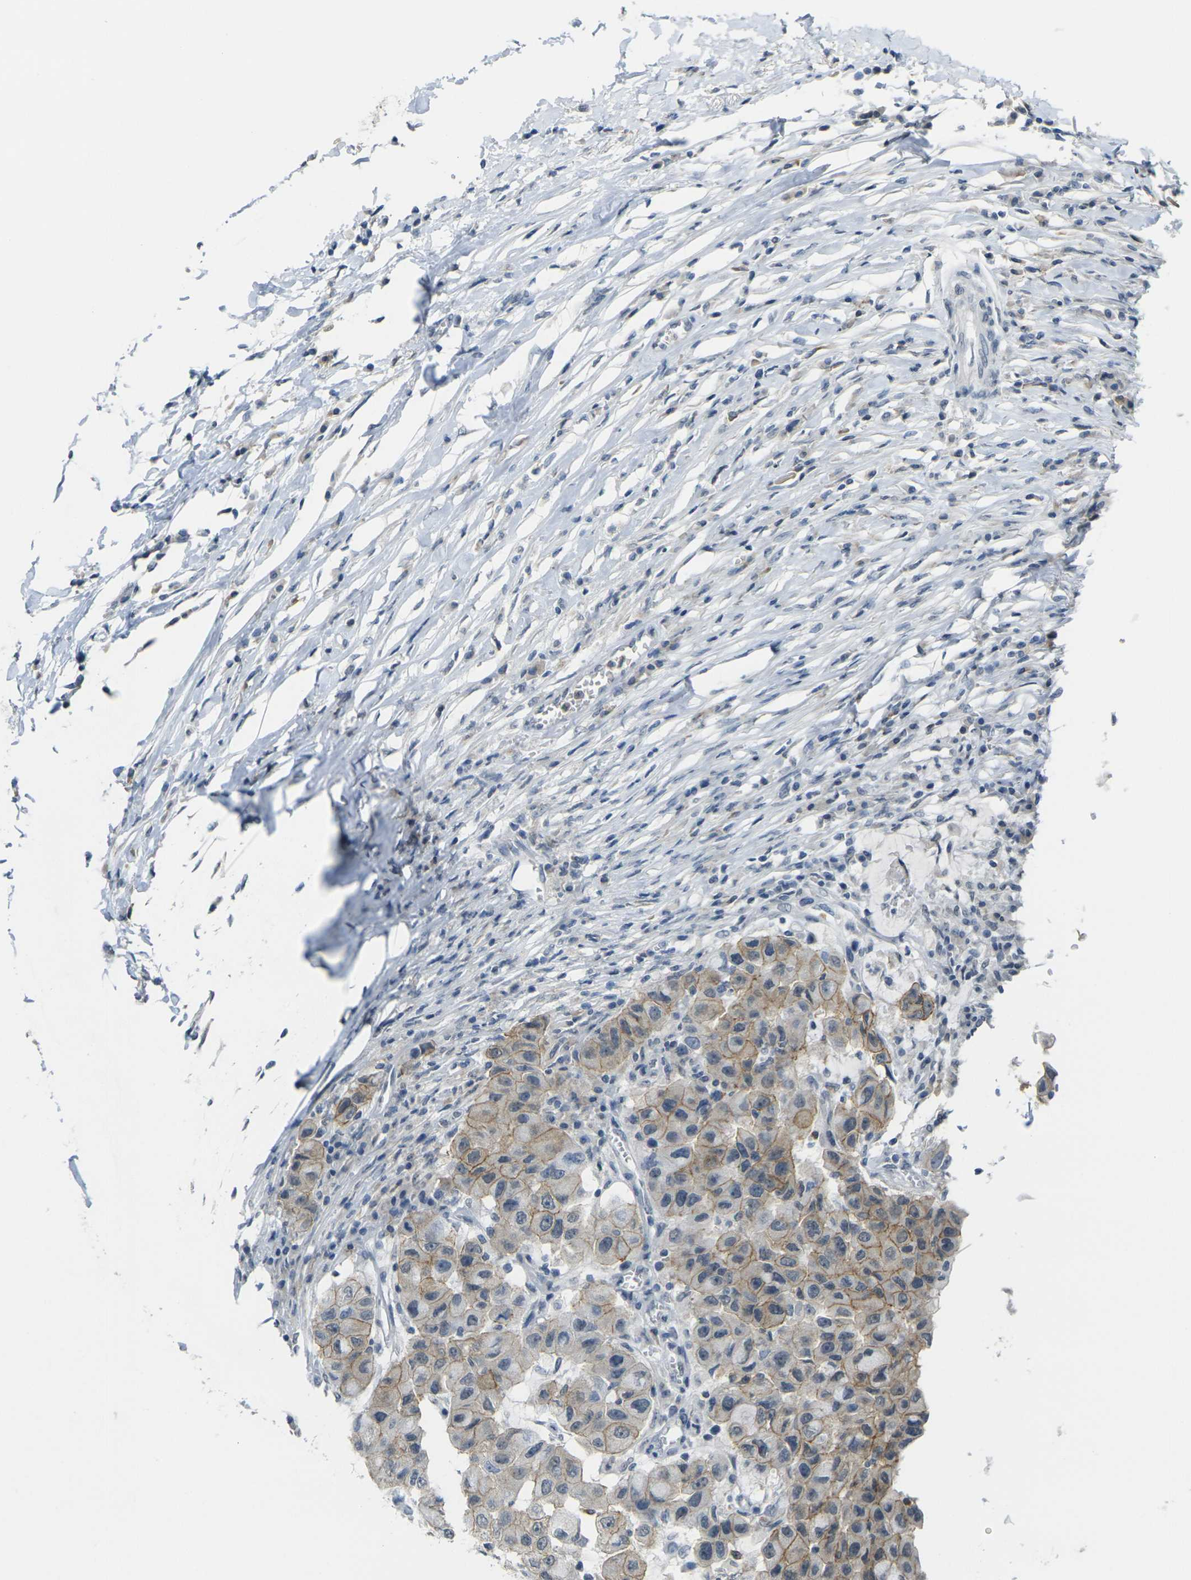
{"staining": {"intensity": "moderate", "quantity": "25%-75%", "location": "cytoplasmic/membranous"}, "tissue": "breast cancer", "cell_type": "Tumor cells", "image_type": "cancer", "snomed": [{"axis": "morphology", "description": "Duct carcinoma"}, {"axis": "topography", "description": "Breast"}], "caption": "Immunohistochemistry (IHC) of infiltrating ductal carcinoma (breast) displays medium levels of moderate cytoplasmic/membranous positivity in about 25%-75% of tumor cells.", "gene": "SPTBN2", "patient": {"sex": "female", "age": 27}}